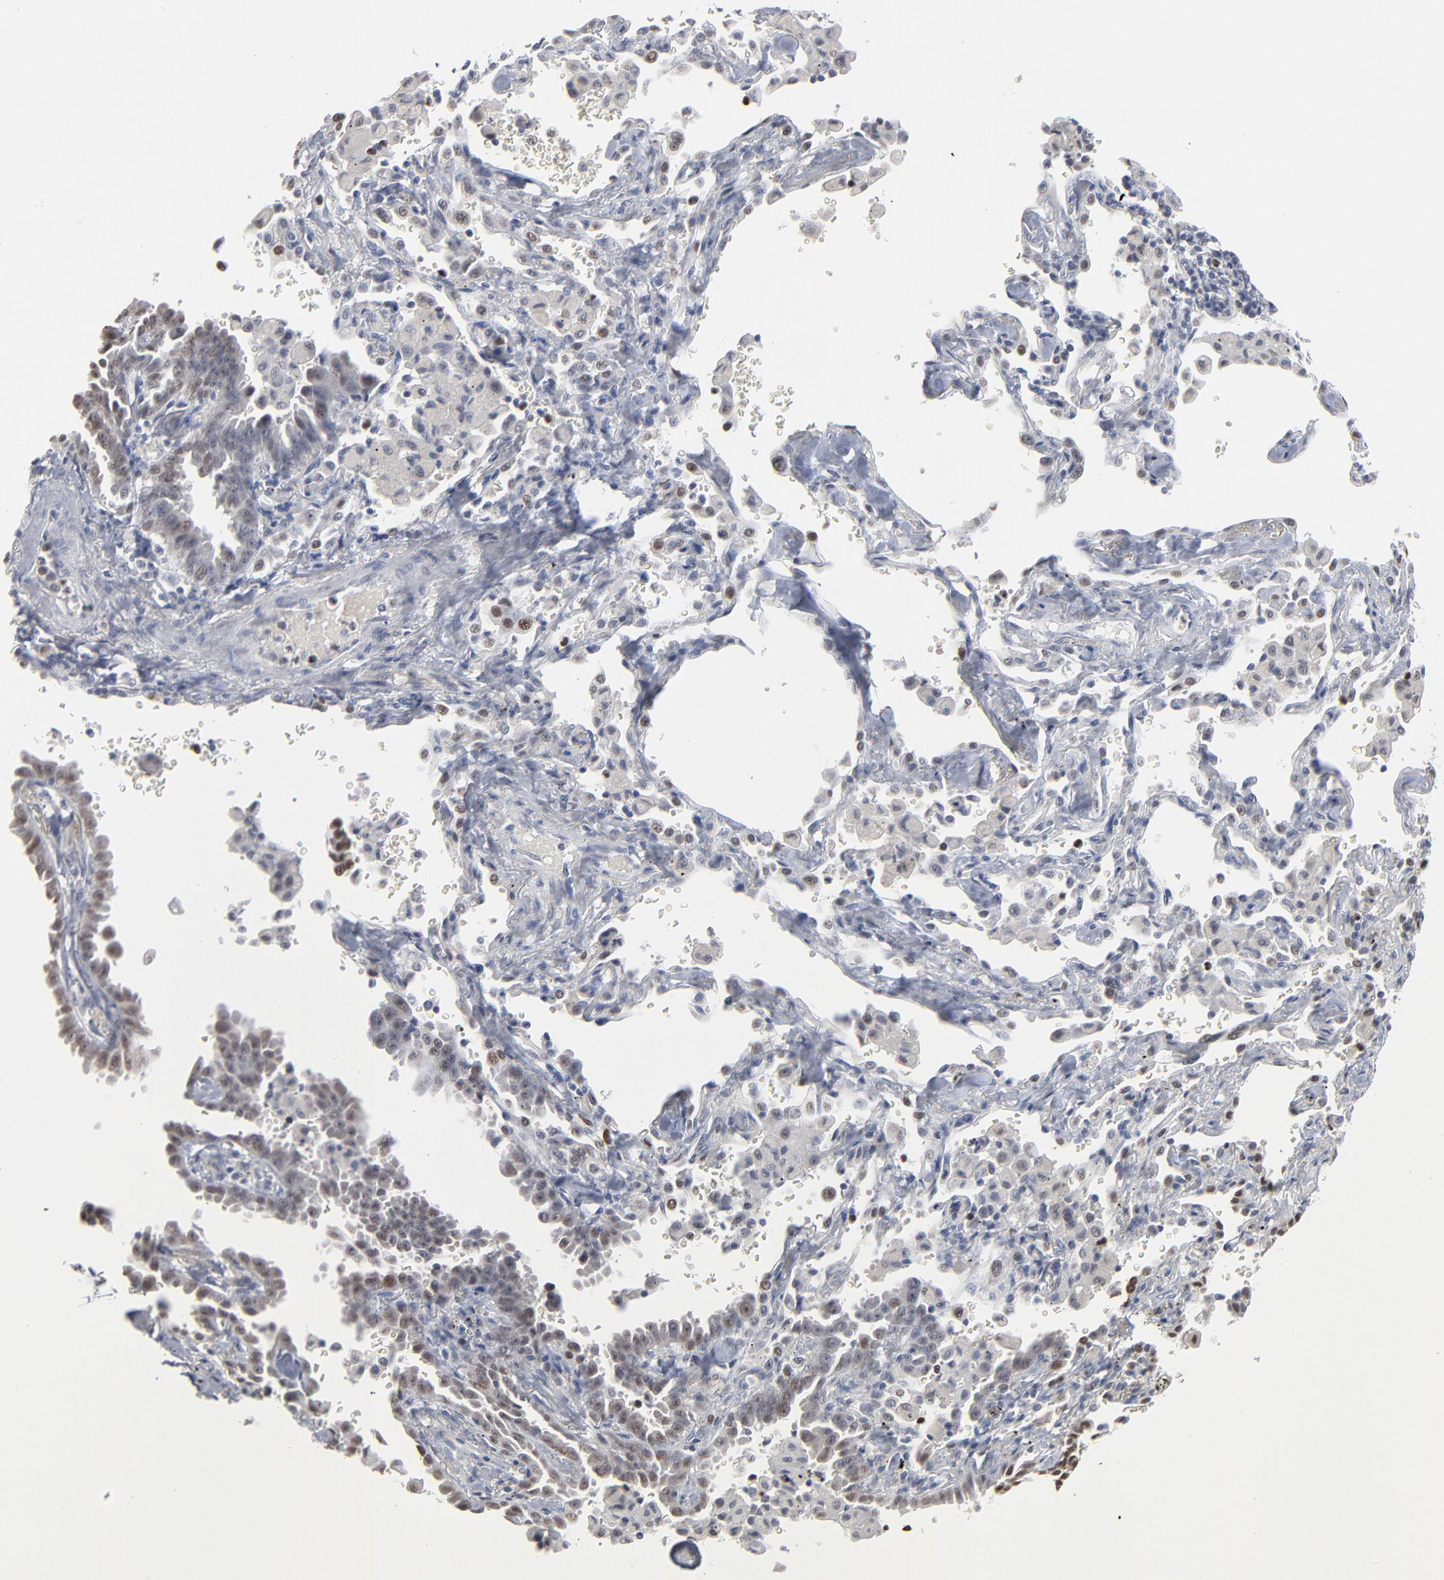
{"staining": {"intensity": "moderate", "quantity": "<25%", "location": "nuclear"}, "tissue": "lung cancer", "cell_type": "Tumor cells", "image_type": "cancer", "snomed": [{"axis": "morphology", "description": "Adenocarcinoma, NOS"}, {"axis": "topography", "description": "Lung"}], "caption": "Protein staining exhibits moderate nuclear expression in approximately <25% of tumor cells in lung adenocarcinoma.", "gene": "FOXN2", "patient": {"sex": "female", "age": 64}}